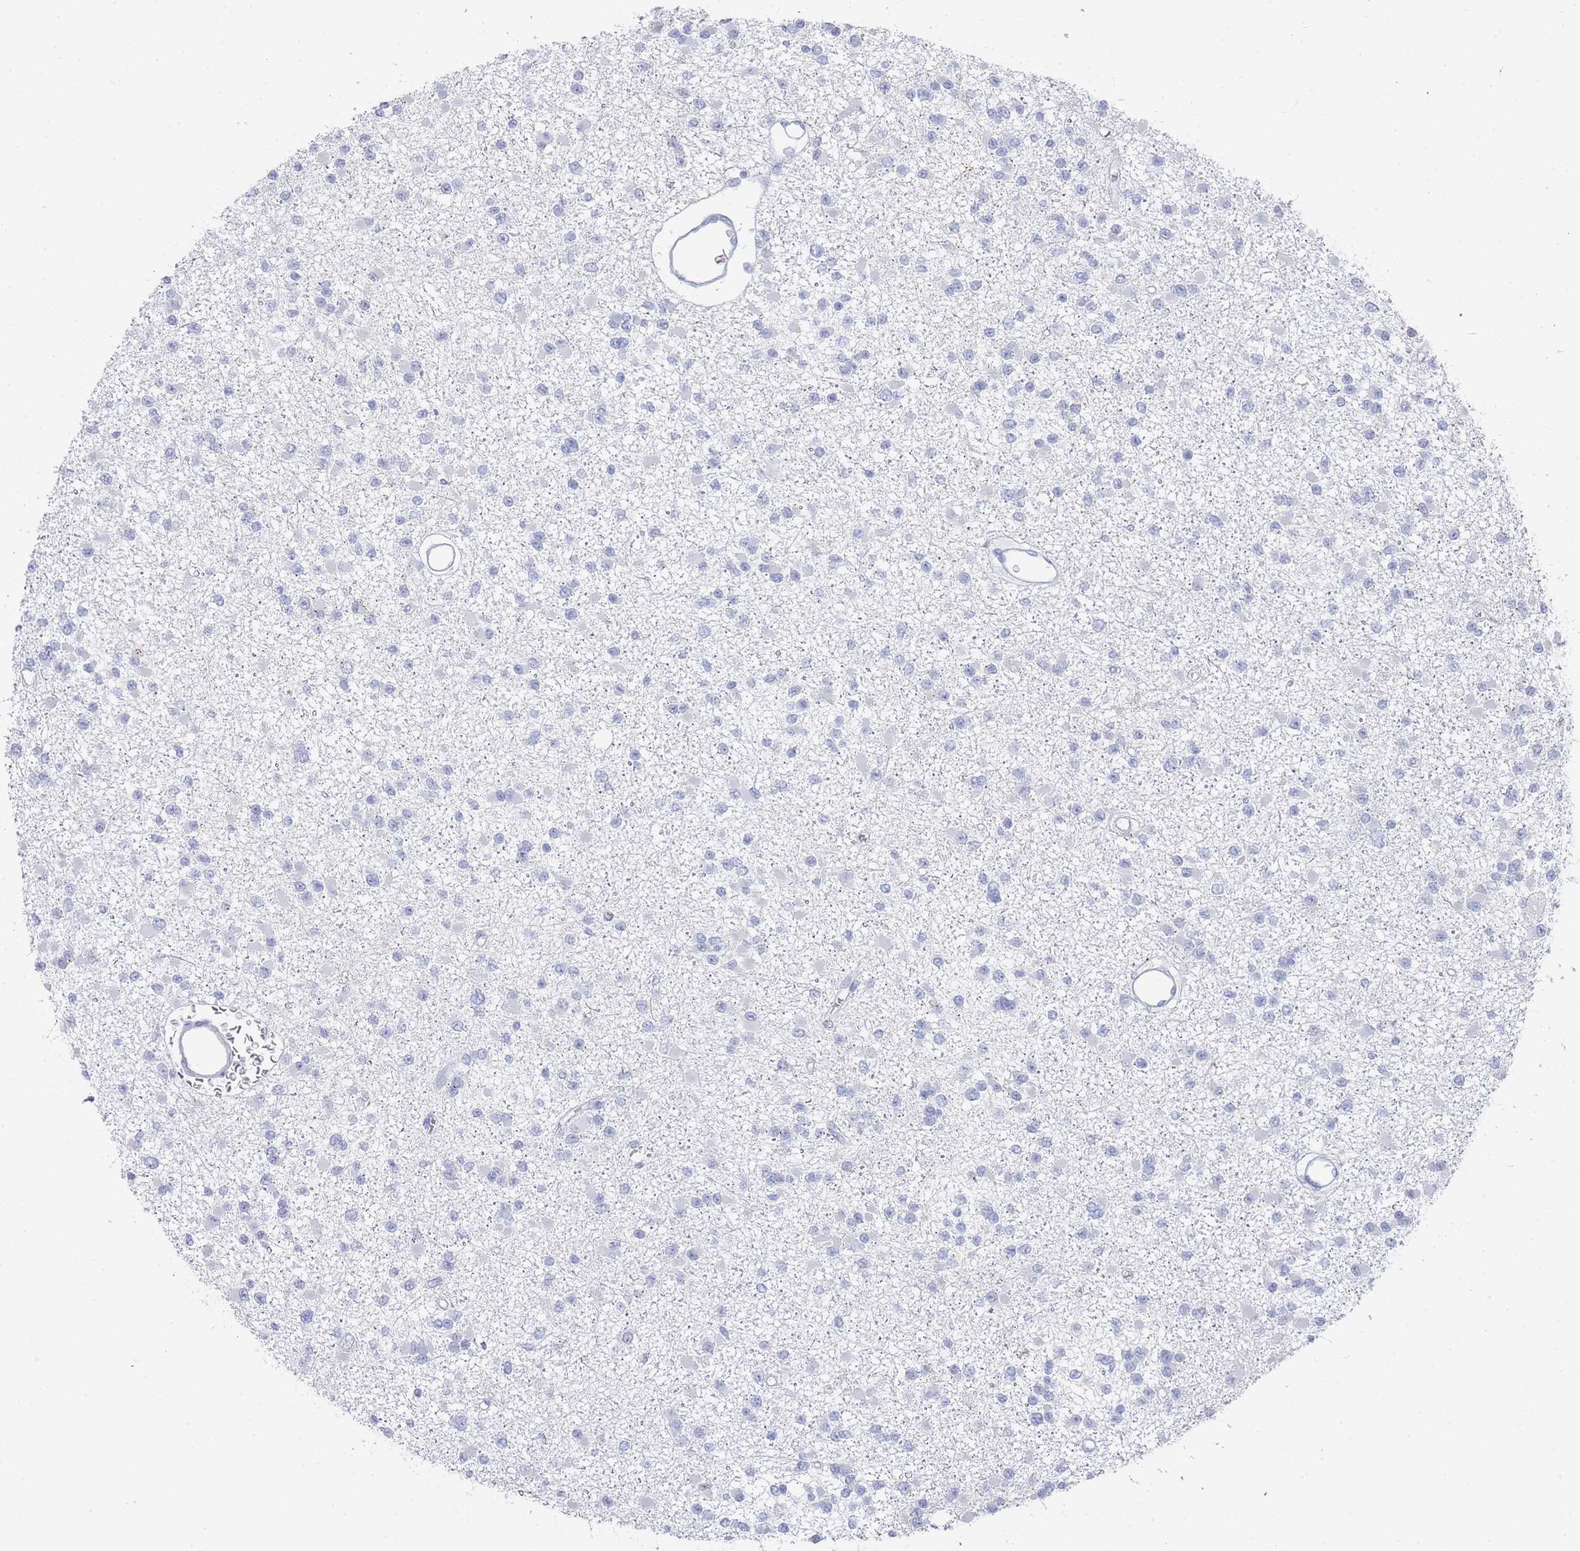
{"staining": {"intensity": "negative", "quantity": "none", "location": "none"}, "tissue": "glioma", "cell_type": "Tumor cells", "image_type": "cancer", "snomed": [{"axis": "morphology", "description": "Glioma, malignant, Low grade"}, {"axis": "topography", "description": "Brain"}], "caption": "The immunohistochemistry micrograph has no significant expression in tumor cells of glioma tissue. (DAB (3,3'-diaminobenzidine) IHC with hematoxylin counter stain).", "gene": "IMPG1", "patient": {"sex": "female", "age": 22}}